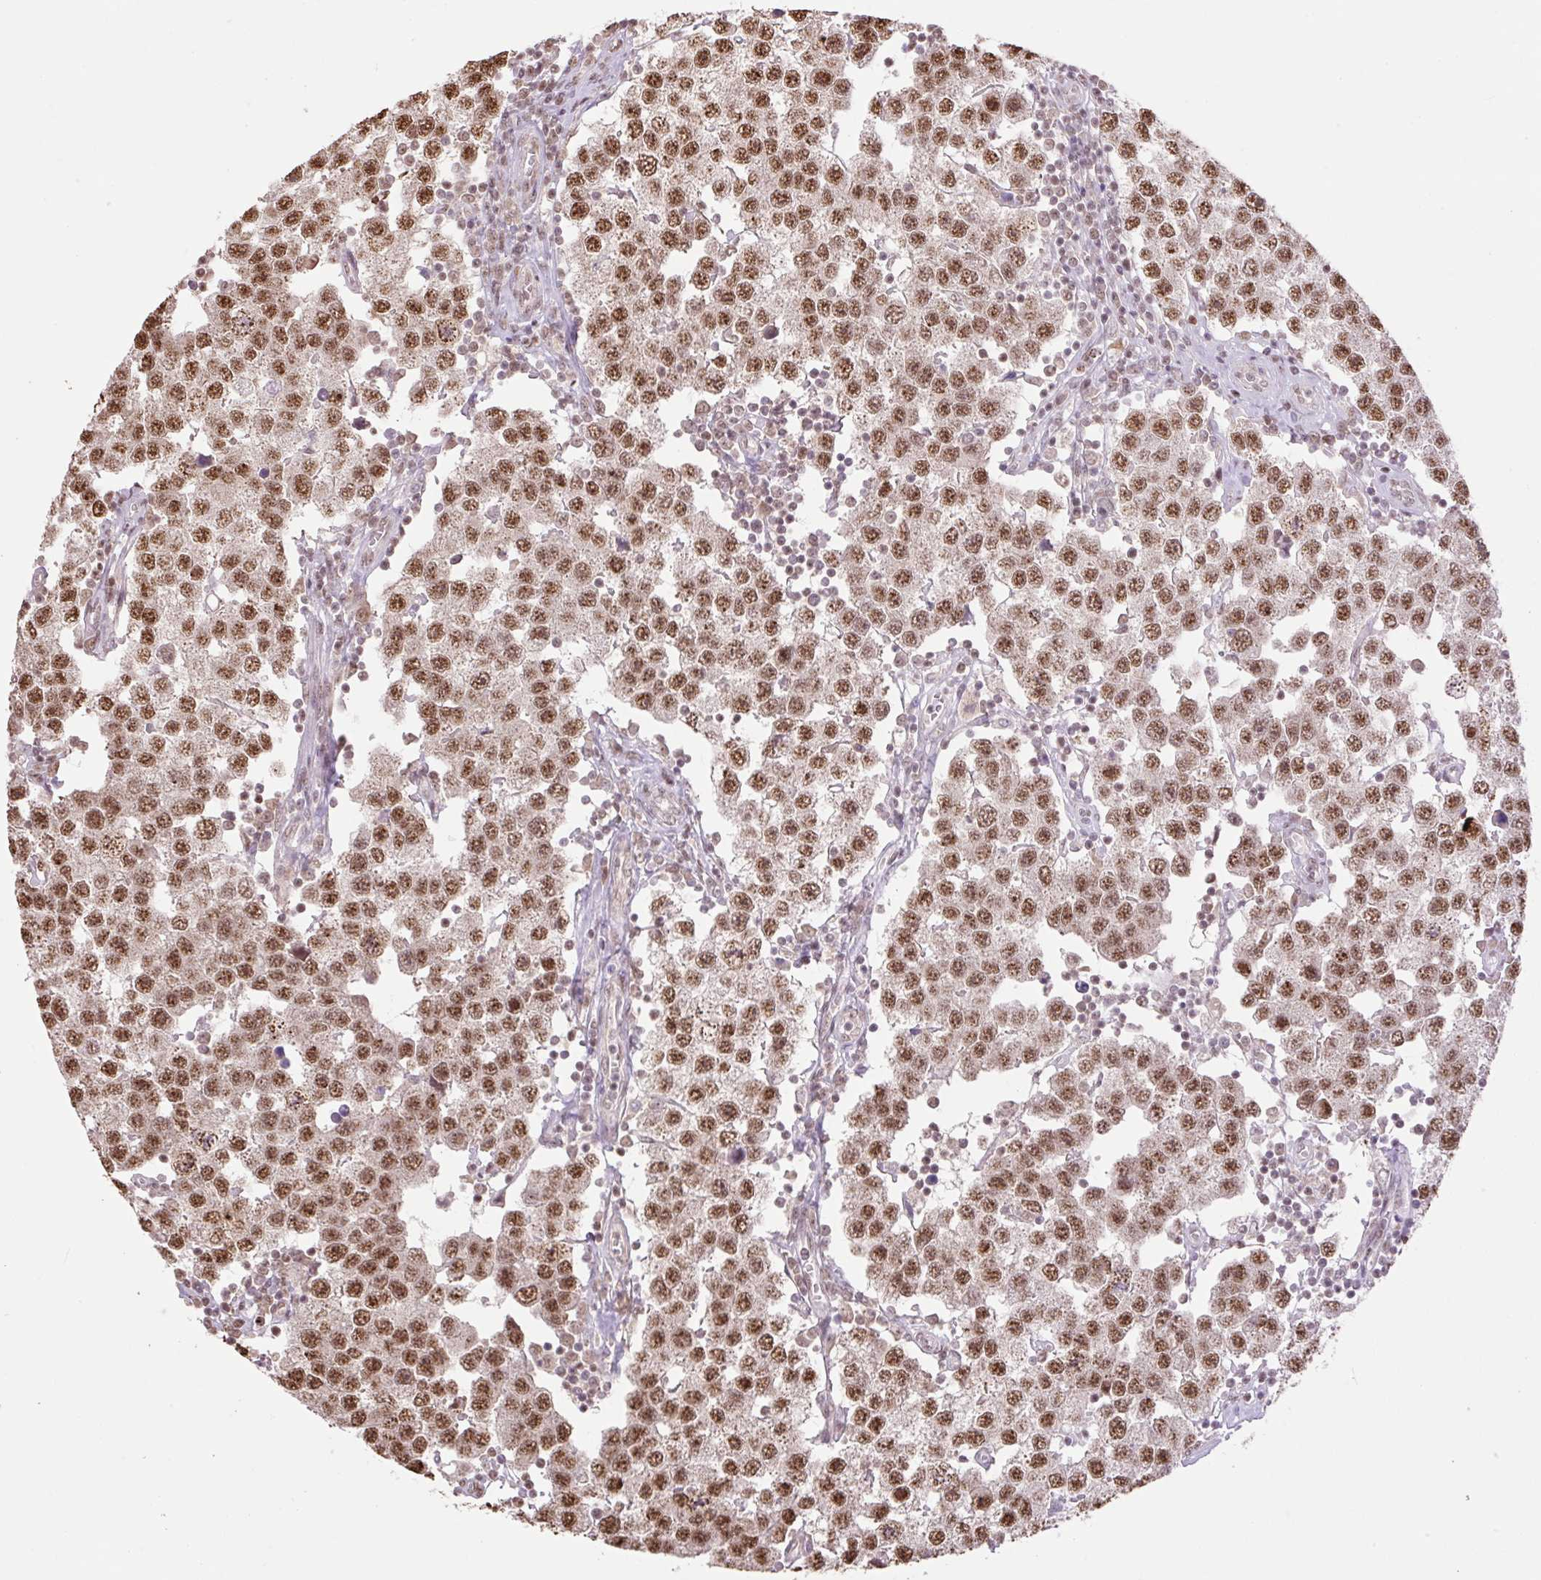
{"staining": {"intensity": "moderate", "quantity": ">75%", "location": "nuclear"}, "tissue": "testis cancer", "cell_type": "Tumor cells", "image_type": "cancer", "snomed": [{"axis": "morphology", "description": "Seminoma, NOS"}, {"axis": "topography", "description": "Testis"}], "caption": "The micrograph demonstrates staining of testis cancer, revealing moderate nuclear protein positivity (brown color) within tumor cells. The protein of interest is stained brown, and the nuclei are stained in blue (DAB IHC with brightfield microscopy, high magnification).", "gene": "VPS25", "patient": {"sex": "male", "age": 34}}